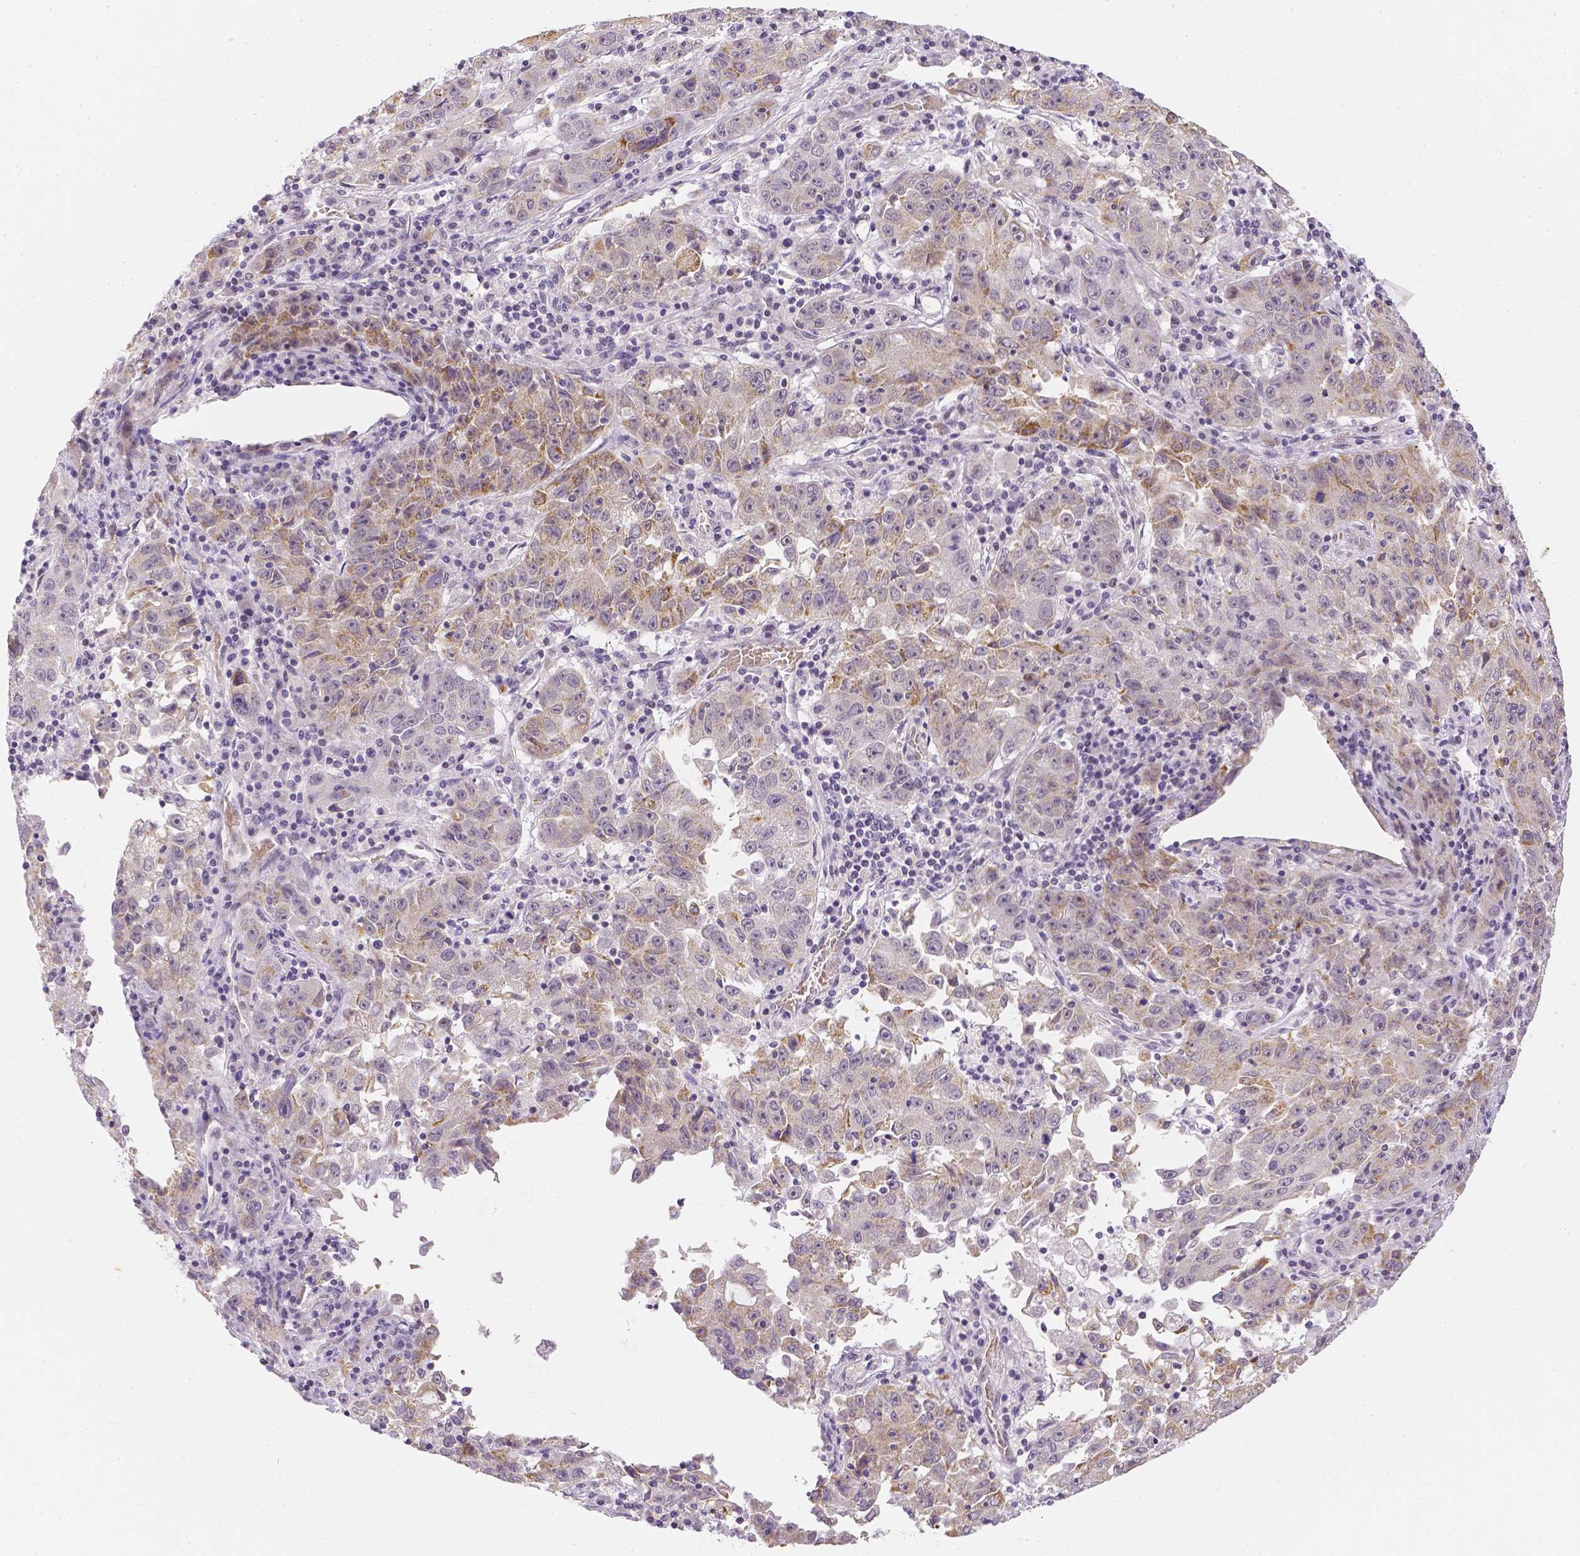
{"staining": {"intensity": "moderate", "quantity": "<25%", "location": "cytoplasmic/membranous"}, "tissue": "lung cancer", "cell_type": "Tumor cells", "image_type": "cancer", "snomed": [{"axis": "morphology", "description": "Normal morphology"}, {"axis": "morphology", "description": "Adenocarcinoma, NOS"}, {"axis": "topography", "description": "Lymph node"}, {"axis": "topography", "description": "Lung"}], "caption": "DAB (3,3'-diaminobenzidine) immunohistochemical staining of human lung cancer (adenocarcinoma) reveals moderate cytoplasmic/membranous protein positivity in approximately <25% of tumor cells.", "gene": "ZNF280B", "patient": {"sex": "female", "age": 57}}